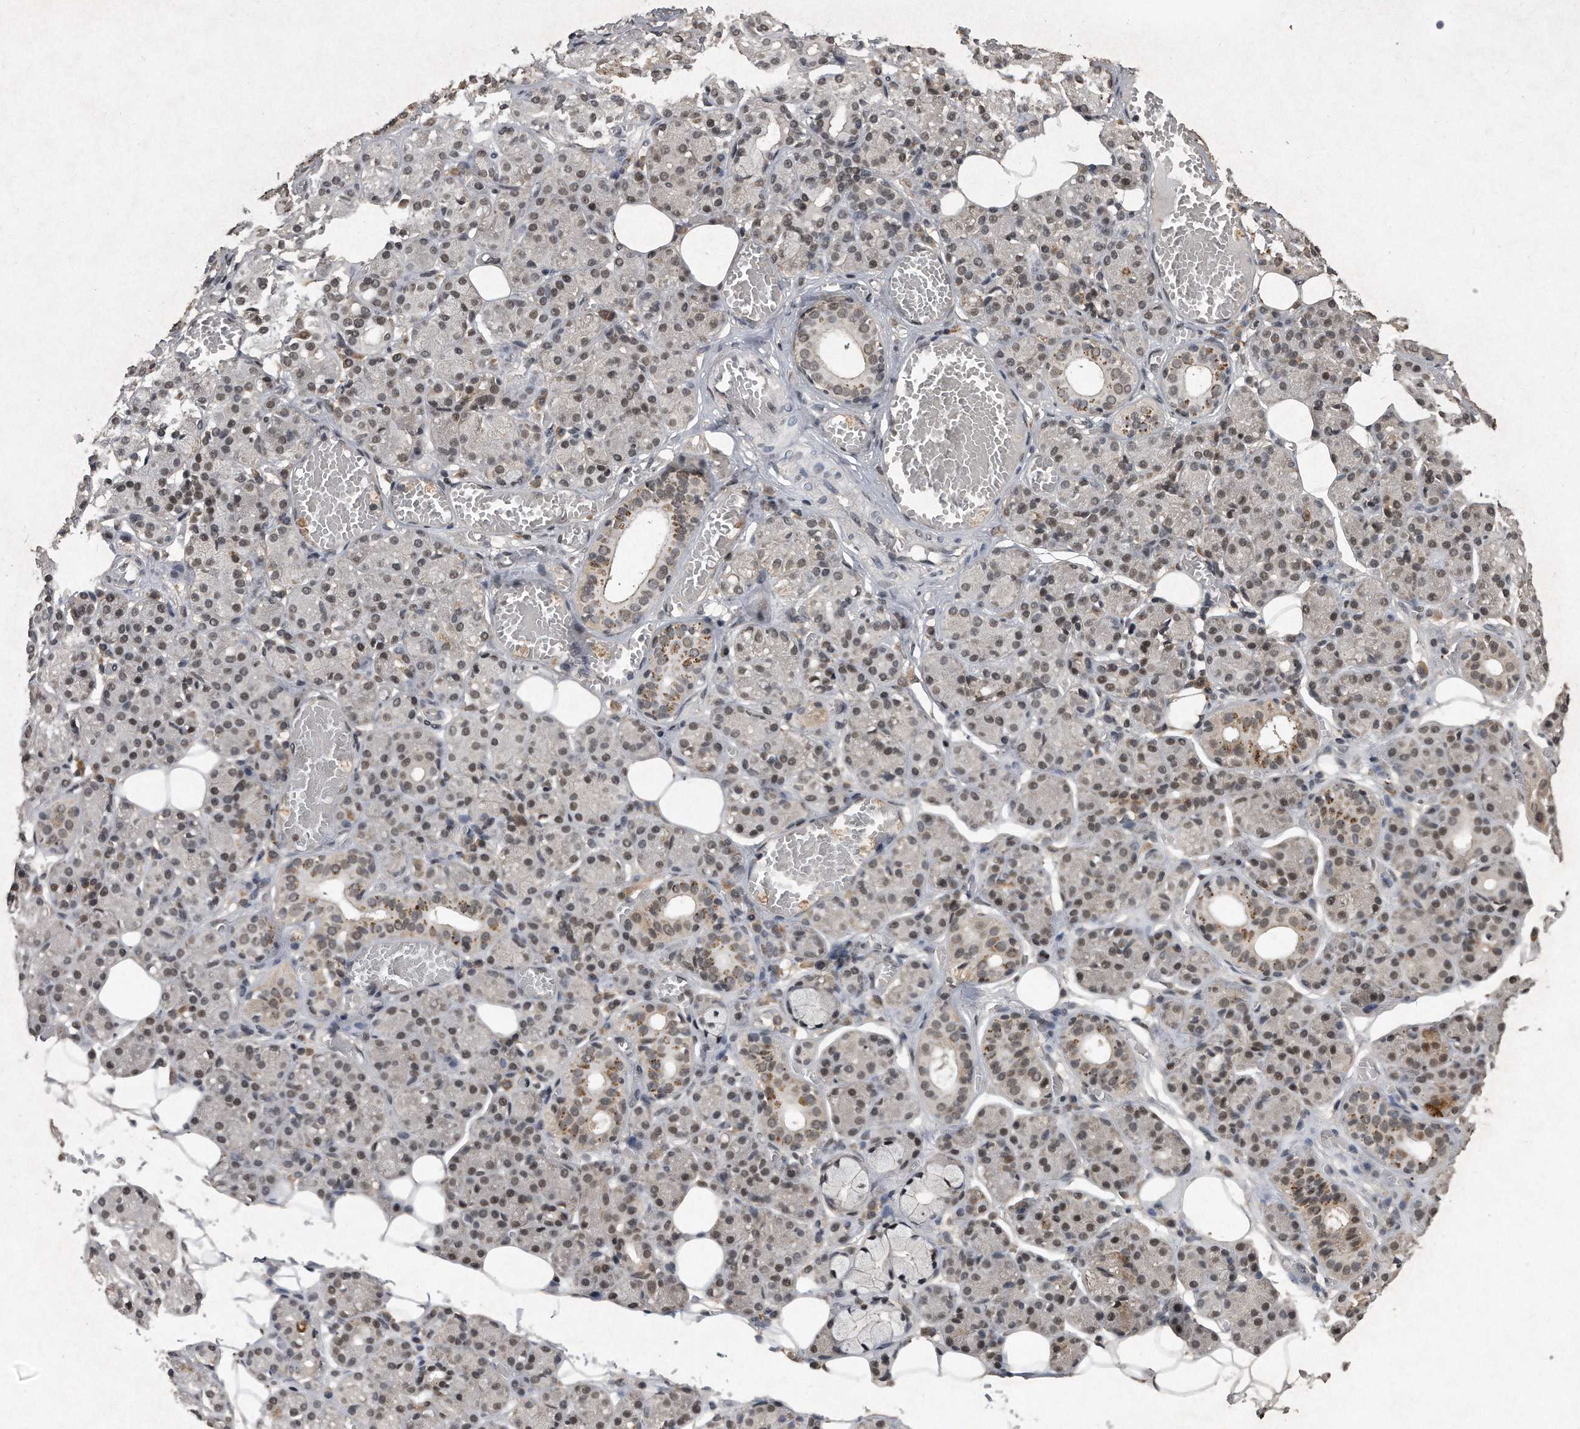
{"staining": {"intensity": "weak", "quantity": "25%-75%", "location": "cytoplasmic/membranous,nuclear"}, "tissue": "salivary gland", "cell_type": "Glandular cells", "image_type": "normal", "snomed": [{"axis": "morphology", "description": "Normal tissue, NOS"}, {"axis": "topography", "description": "Salivary gland"}], "caption": "Weak cytoplasmic/membranous,nuclear expression is seen in approximately 25%-75% of glandular cells in normal salivary gland. (Stains: DAB in brown, nuclei in blue, Microscopy: brightfield microscopy at high magnification).", "gene": "CRYZL1", "patient": {"sex": "male", "age": 63}}